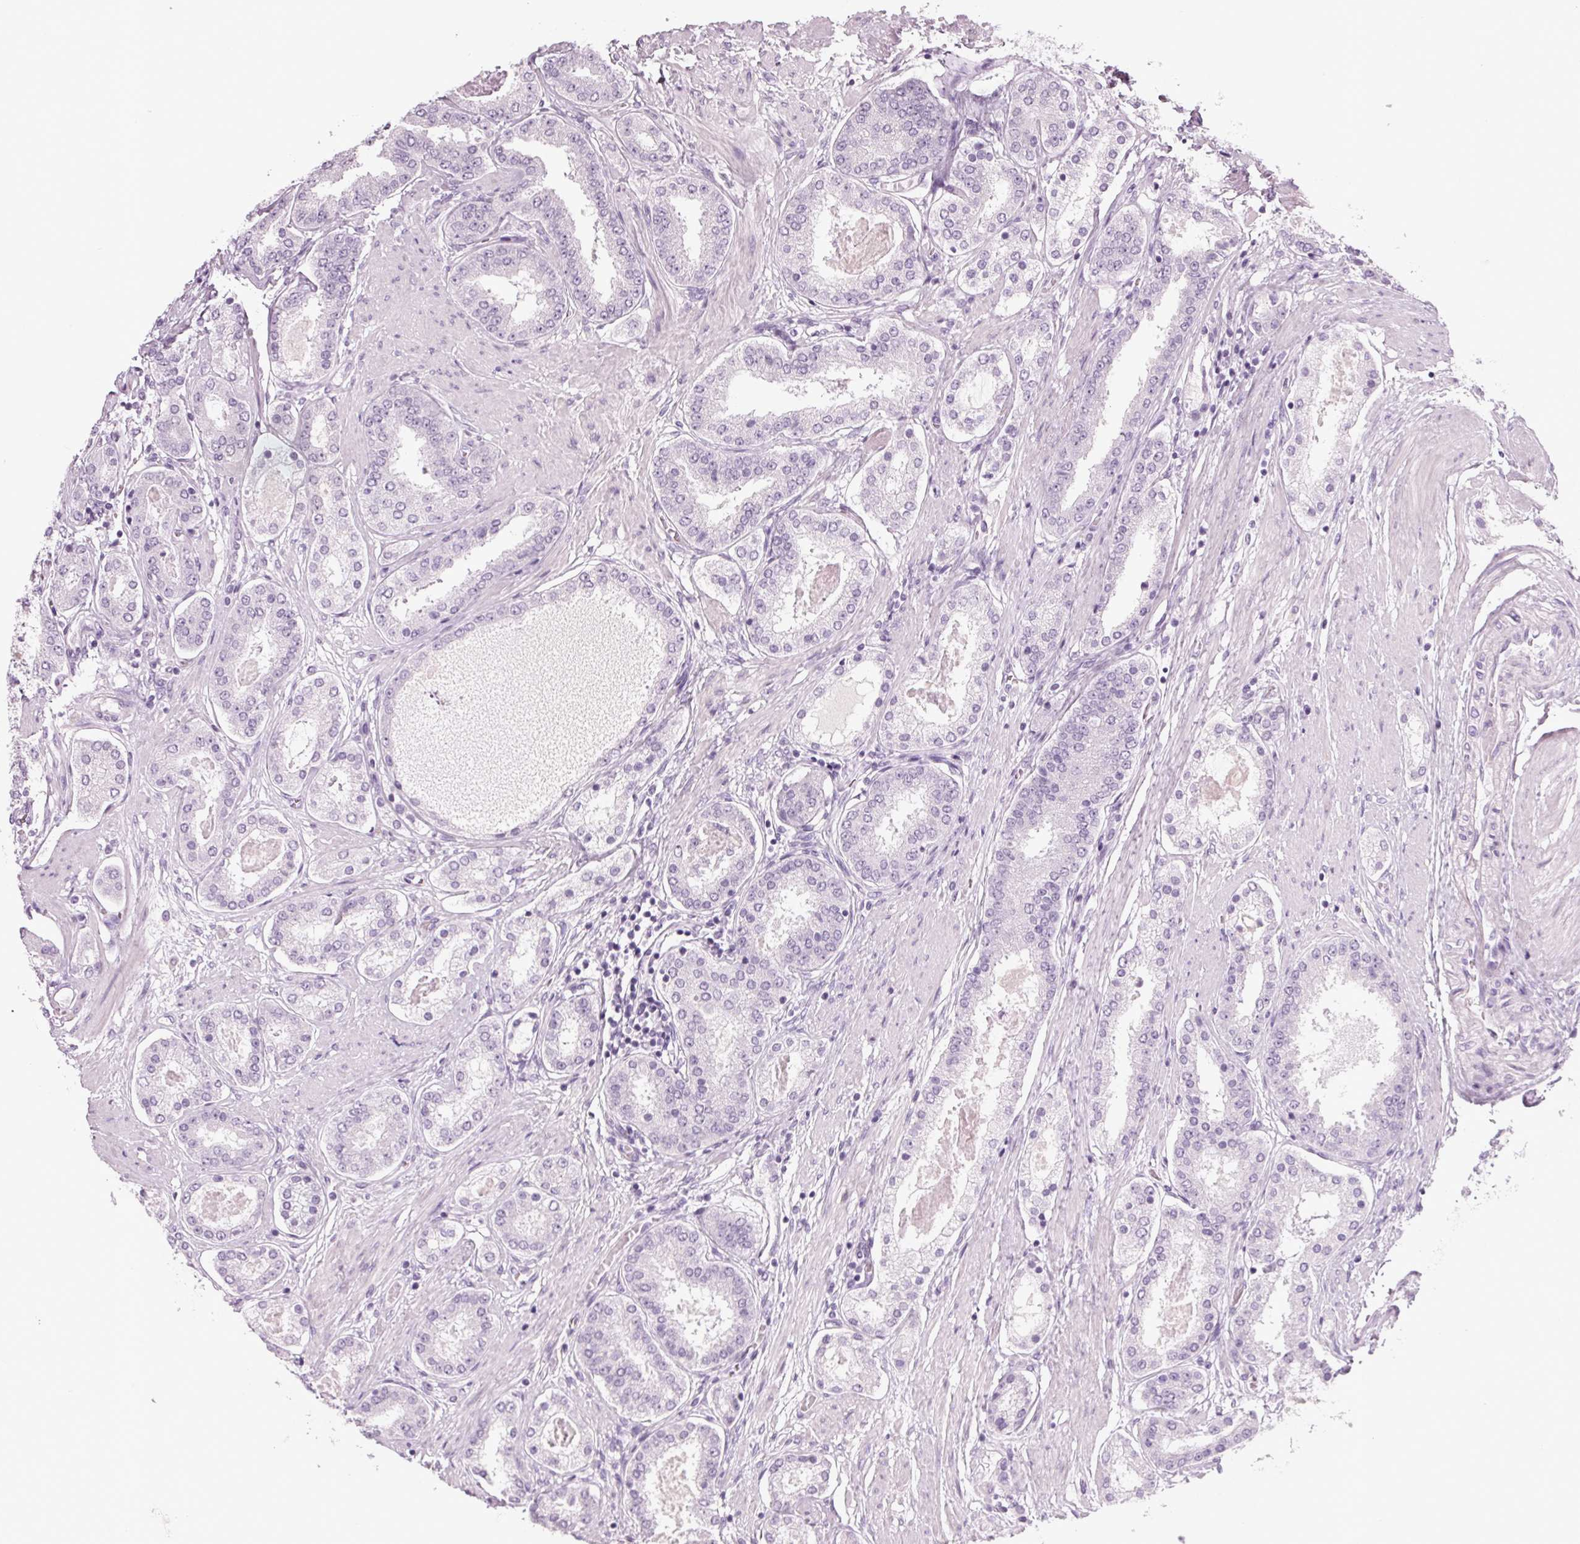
{"staining": {"intensity": "negative", "quantity": "none", "location": "none"}, "tissue": "prostate cancer", "cell_type": "Tumor cells", "image_type": "cancer", "snomed": [{"axis": "morphology", "description": "Adenocarcinoma, High grade"}, {"axis": "topography", "description": "Prostate"}], "caption": "Human prostate cancer stained for a protein using immunohistochemistry (IHC) demonstrates no expression in tumor cells.", "gene": "PPP1R1A", "patient": {"sex": "male", "age": 63}}